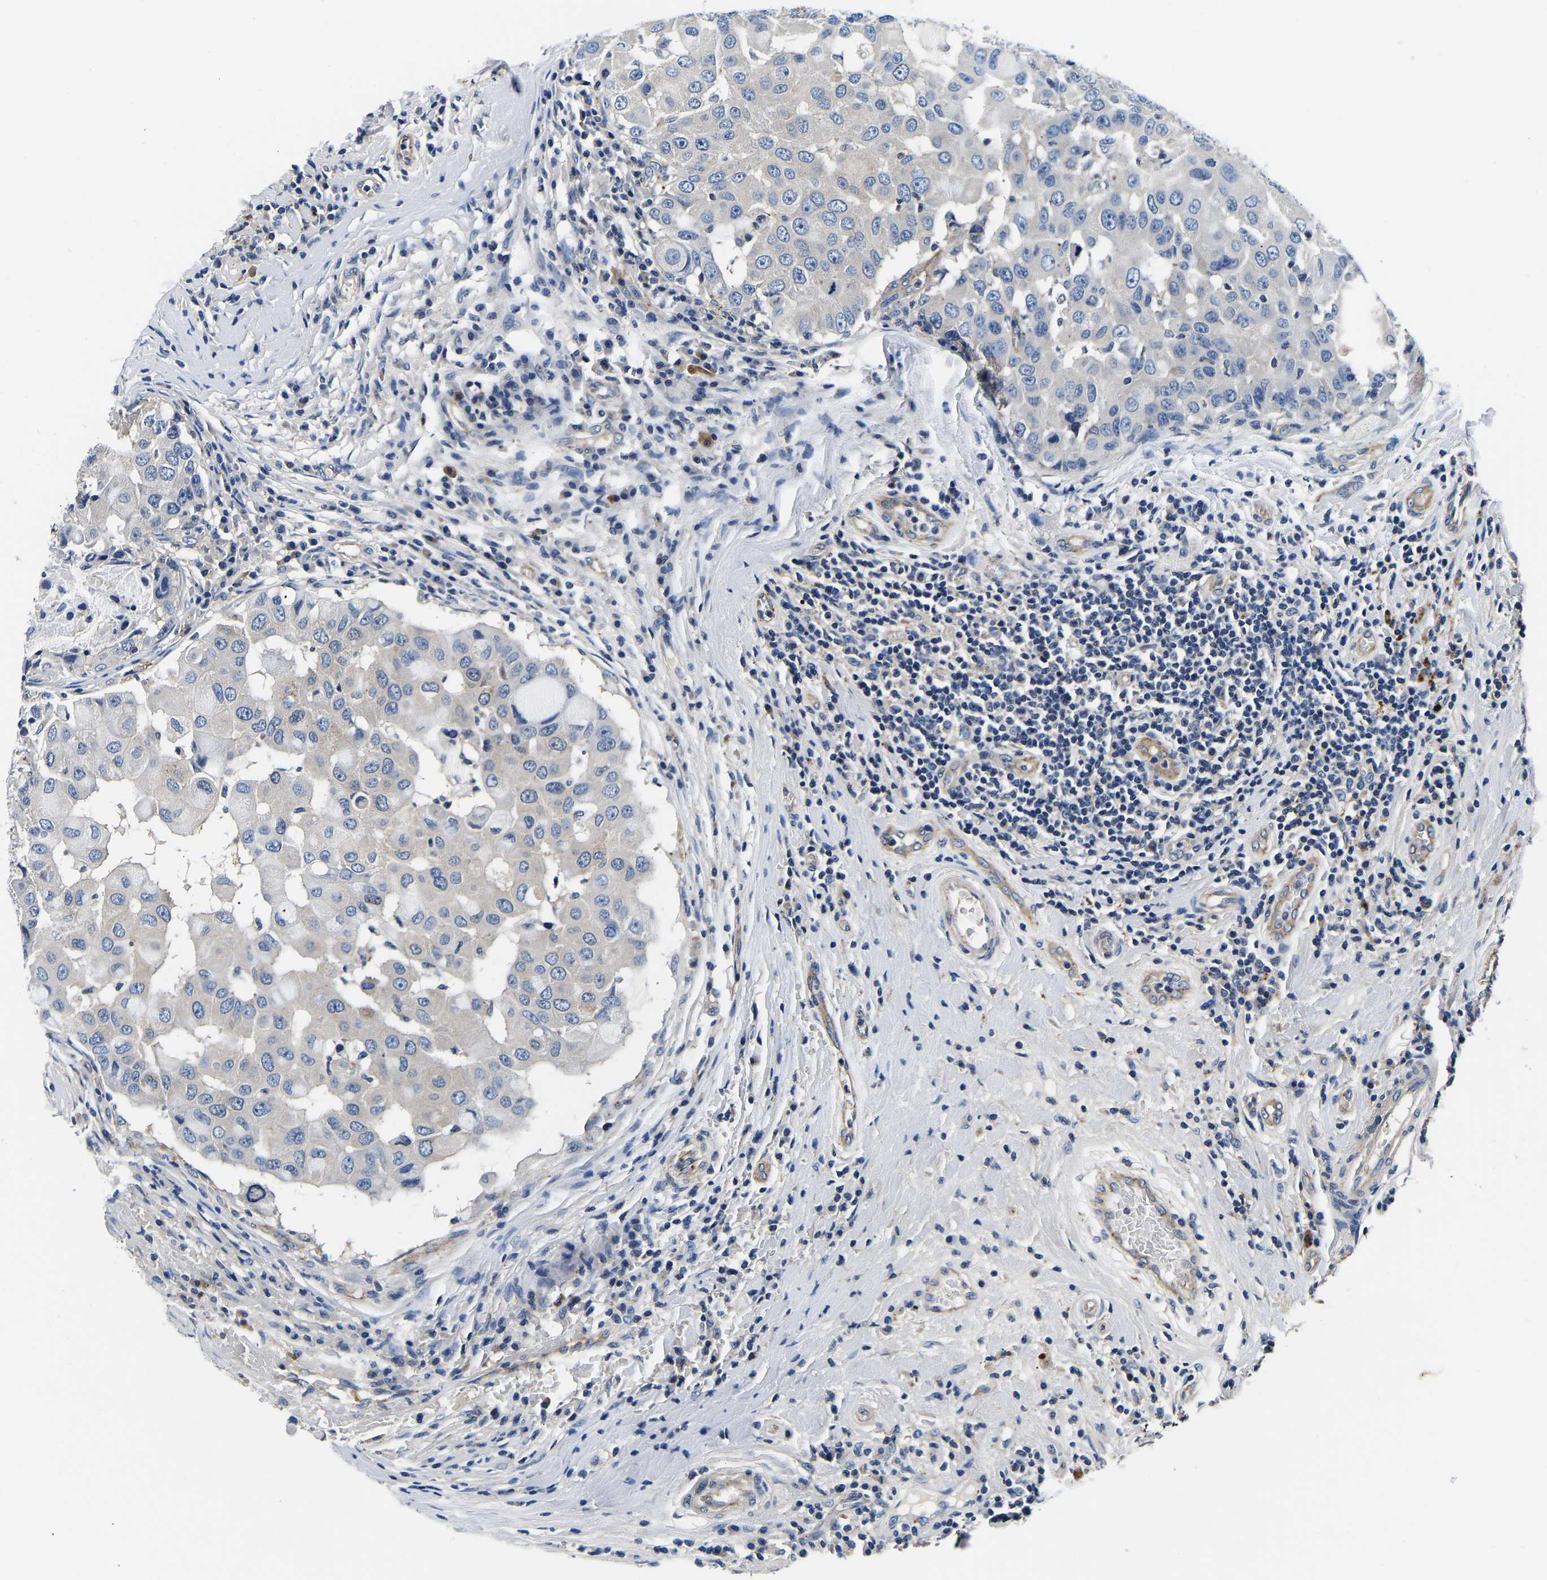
{"staining": {"intensity": "negative", "quantity": "none", "location": "none"}, "tissue": "breast cancer", "cell_type": "Tumor cells", "image_type": "cancer", "snomed": [{"axis": "morphology", "description": "Duct carcinoma"}, {"axis": "topography", "description": "Breast"}], "caption": "There is no significant positivity in tumor cells of breast cancer (infiltrating ductal carcinoma).", "gene": "SH3GLB1", "patient": {"sex": "female", "age": 27}}